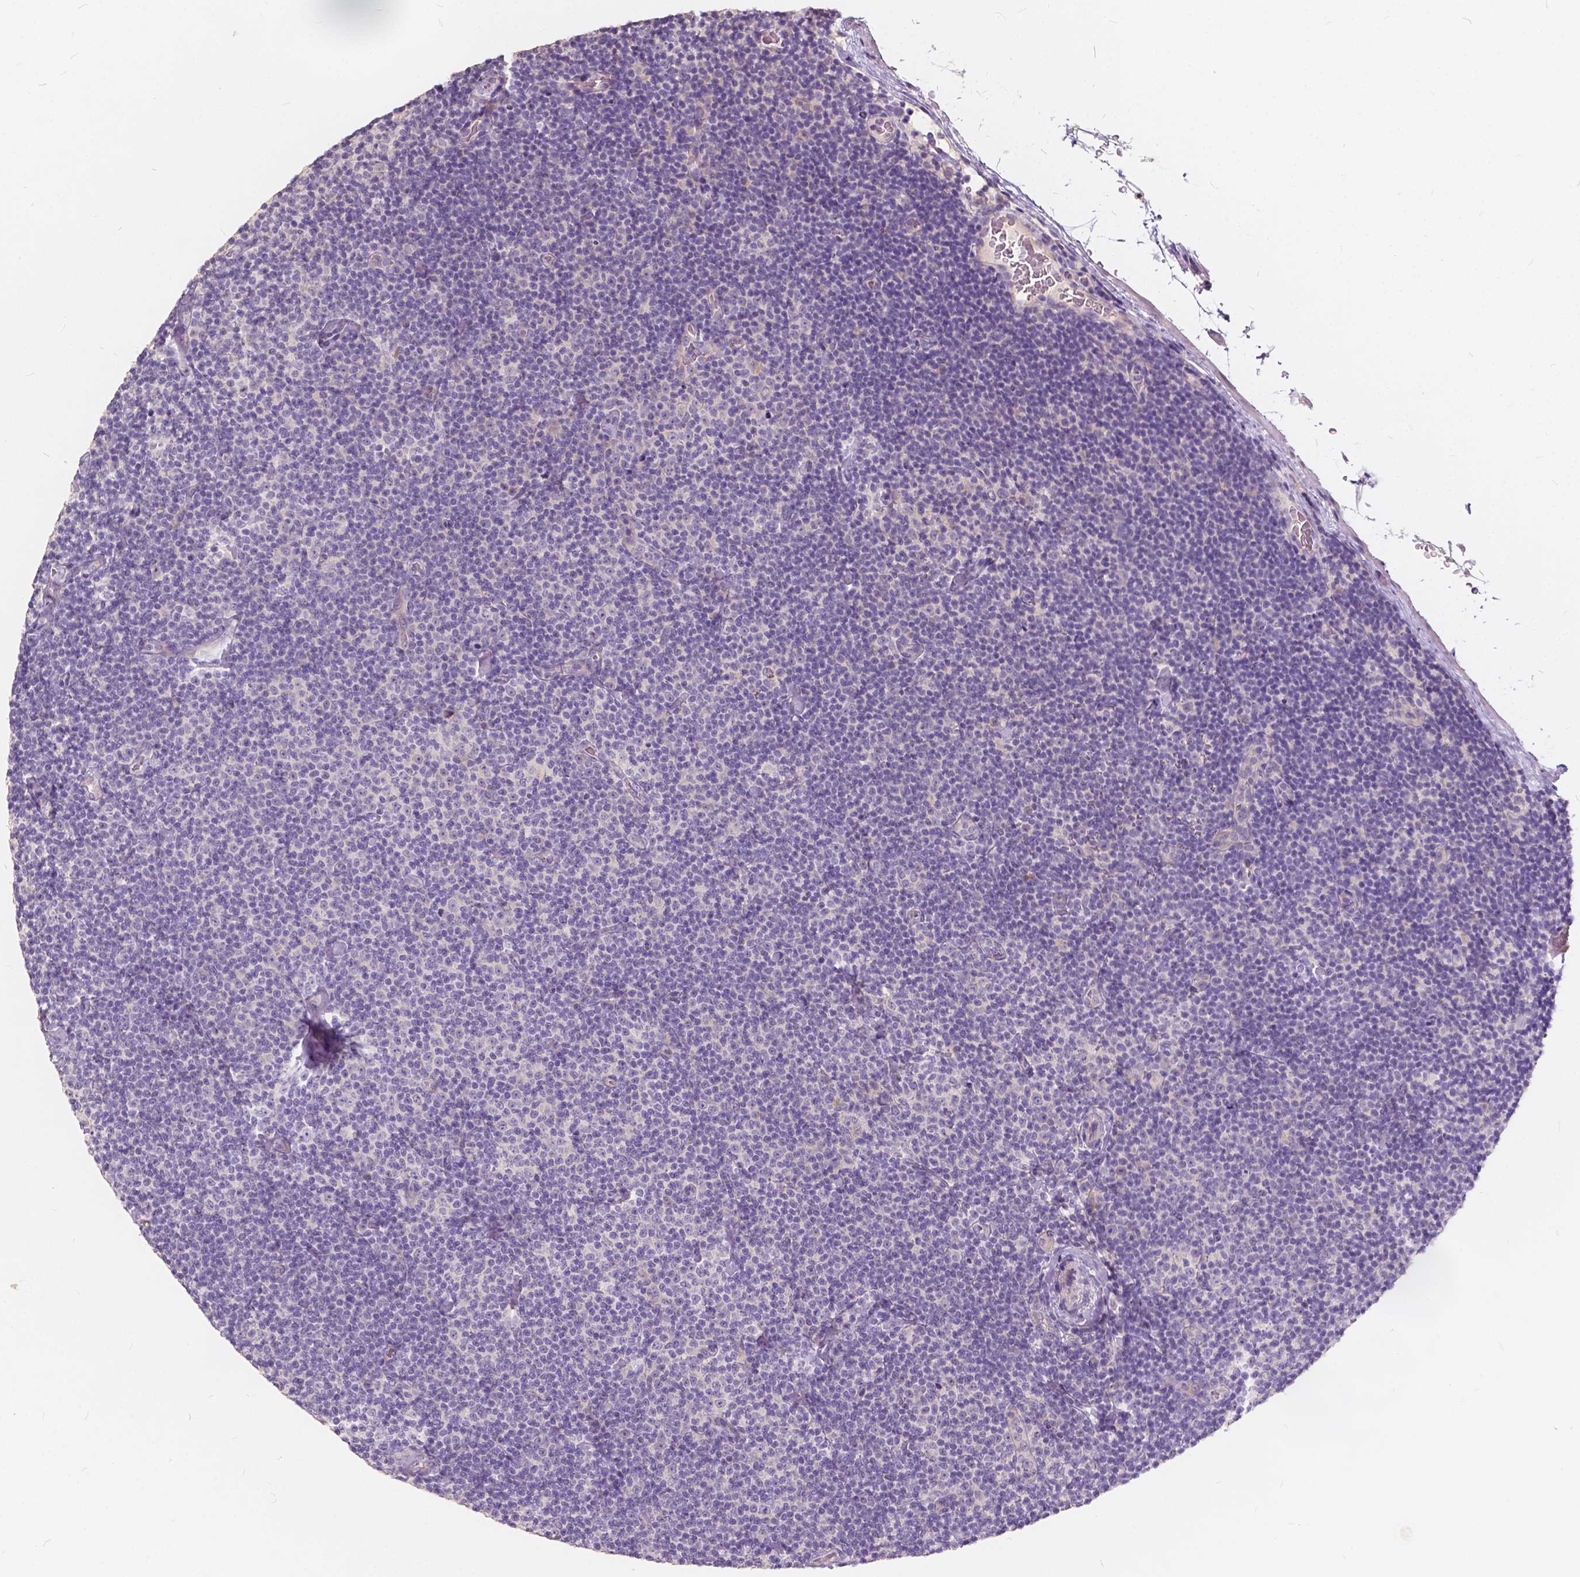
{"staining": {"intensity": "negative", "quantity": "none", "location": "none"}, "tissue": "lymphoma", "cell_type": "Tumor cells", "image_type": "cancer", "snomed": [{"axis": "morphology", "description": "Malignant lymphoma, non-Hodgkin's type, Low grade"}, {"axis": "topography", "description": "Lymph node"}], "caption": "This is an immunohistochemistry (IHC) micrograph of lymphoma. There is no expression in tumor cells.", "gene": "SLC7A8", "patient": {"sex": "male", "age": 81}}